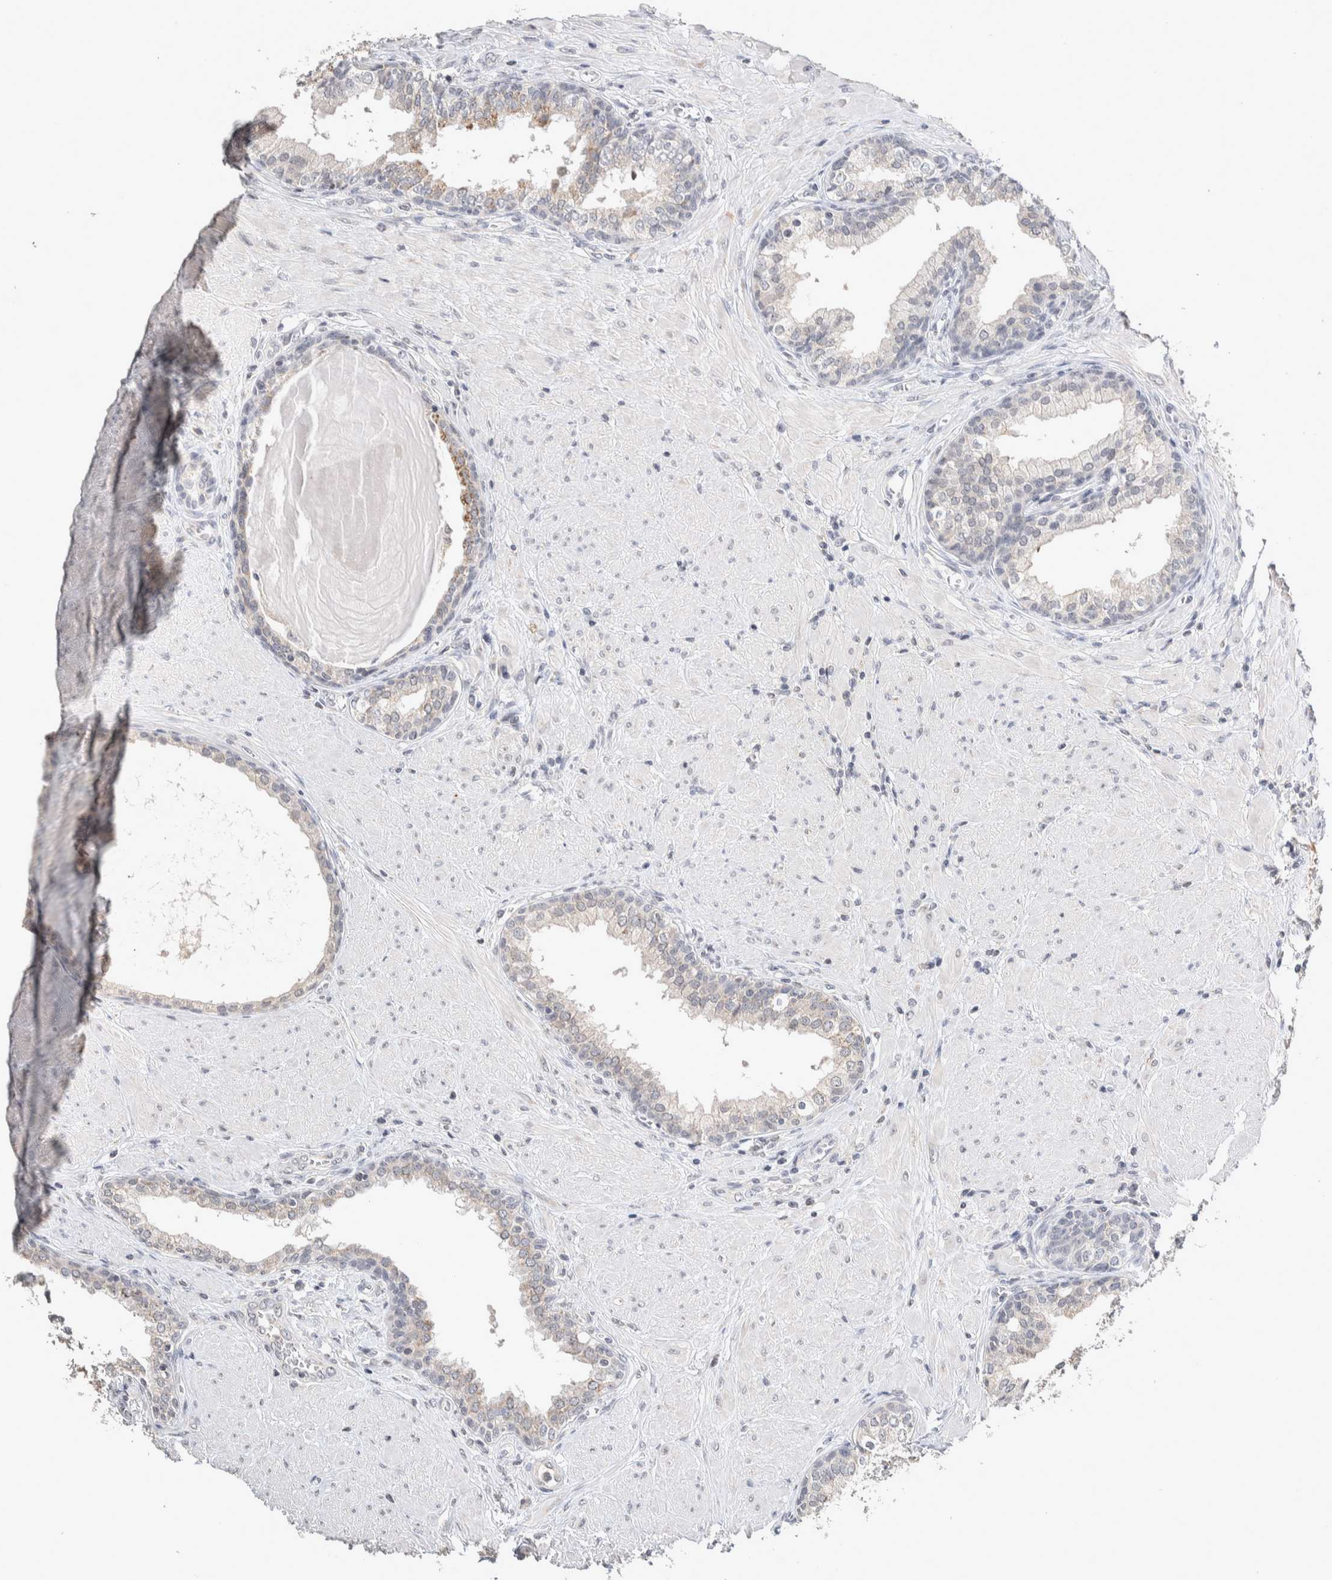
{"staining": {"intensity": "moderate", "quantity": "<25%", "location": "cytoplasmic/membranous"}, "tissue": "prostate", "cell_type": "Glandular cells", "image_type": "normal", "snomed": [{"axis": "morphology", "description": "Normal tissue, NOS"}, {"axis": "topography", "description": "Prostate"}], "caption": "A high-resolution histopathology image shows IHC staining of unremarkable prostate, which displays moderate cytoplasmic/membranous staining in about <25% of glandular cells. The staining is performed using DAB brown chromogen to label protein expression. The nuclei are counter-stained blue using hematoxylin.", "gene": "CRAT", "patient": {"sex": "male", "age": 51}}